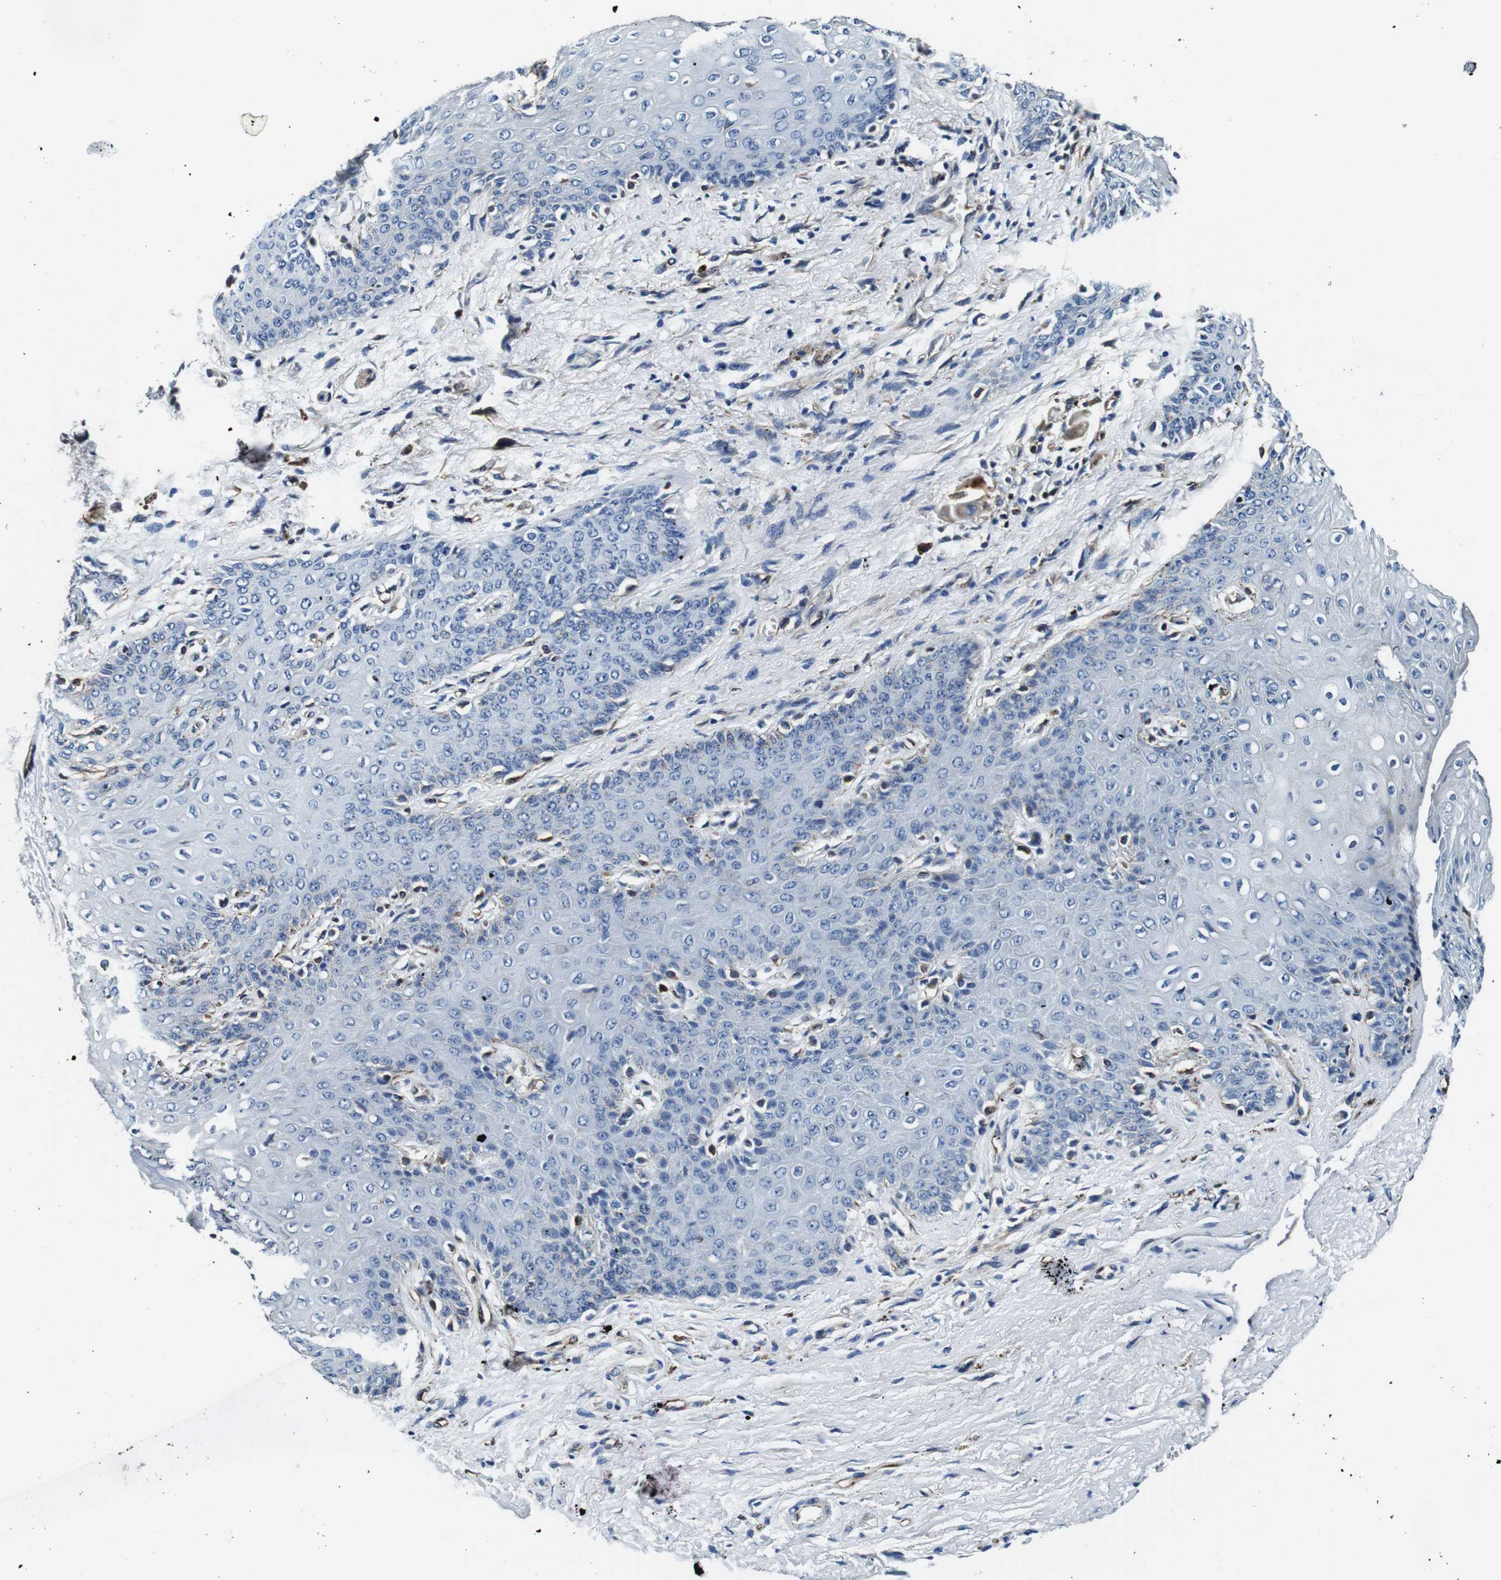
{"staining": {"intensity": "negative", "quantity": "none", "location": "none"}, "tissue": "skin", "cell_type": "Epidermal cells", "image_type": "normal", "snomed": [{"axis": "morphology", "description": "Normal tissue, NOS"}, {"axis": "topography", "description": "Anal"}], "caption": "Epidermal cells are negative for brown protein staining in benign skin. (Brightfield microscopy of DAB (3,3'-diaminobenzidine) immunohistochemistry (IHC) at high magnification).", "gene": "GJE1", "patient": {"sex": "female", "age": 46}}